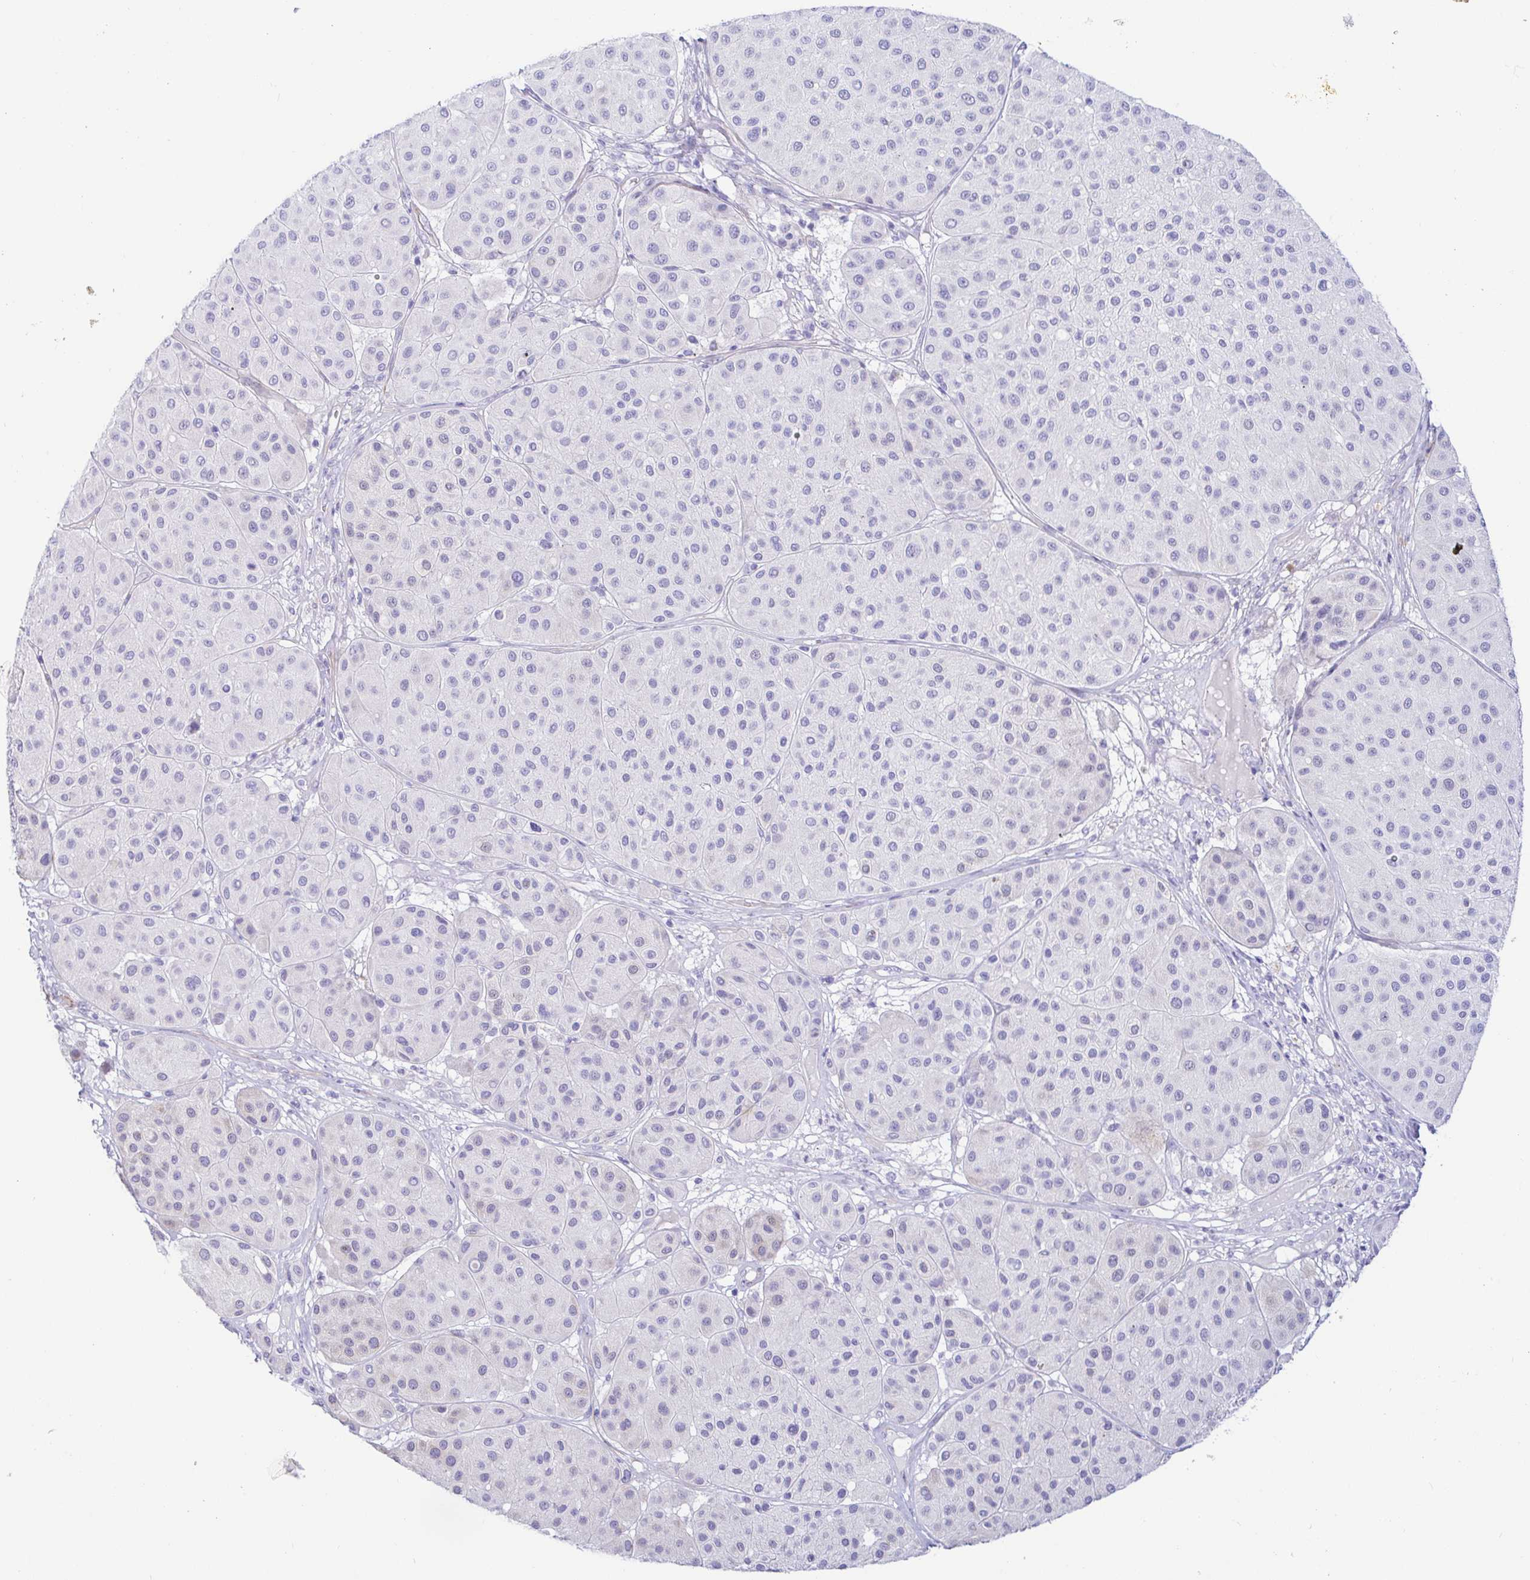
{"staining": {"intensity": "negative", "quantity": "none", "location": "none"}, "tissue": "melanoma", "cell_type": "Tumor cells", "image_type": "cancer", "snomed": [{"axis": "morphology", "description": "Malignant melanoma, Metastatic site"}, {"axis": "topography", "description": "Smooth muscle"}], "caption": "This is an immunohistochemistry (IHC) photomicrograph of malignant melanoma (metastatic site). There is no staining in tumor cells.", "gene": "PINLYP", "patient": {"sex": "male", "age": 41}}